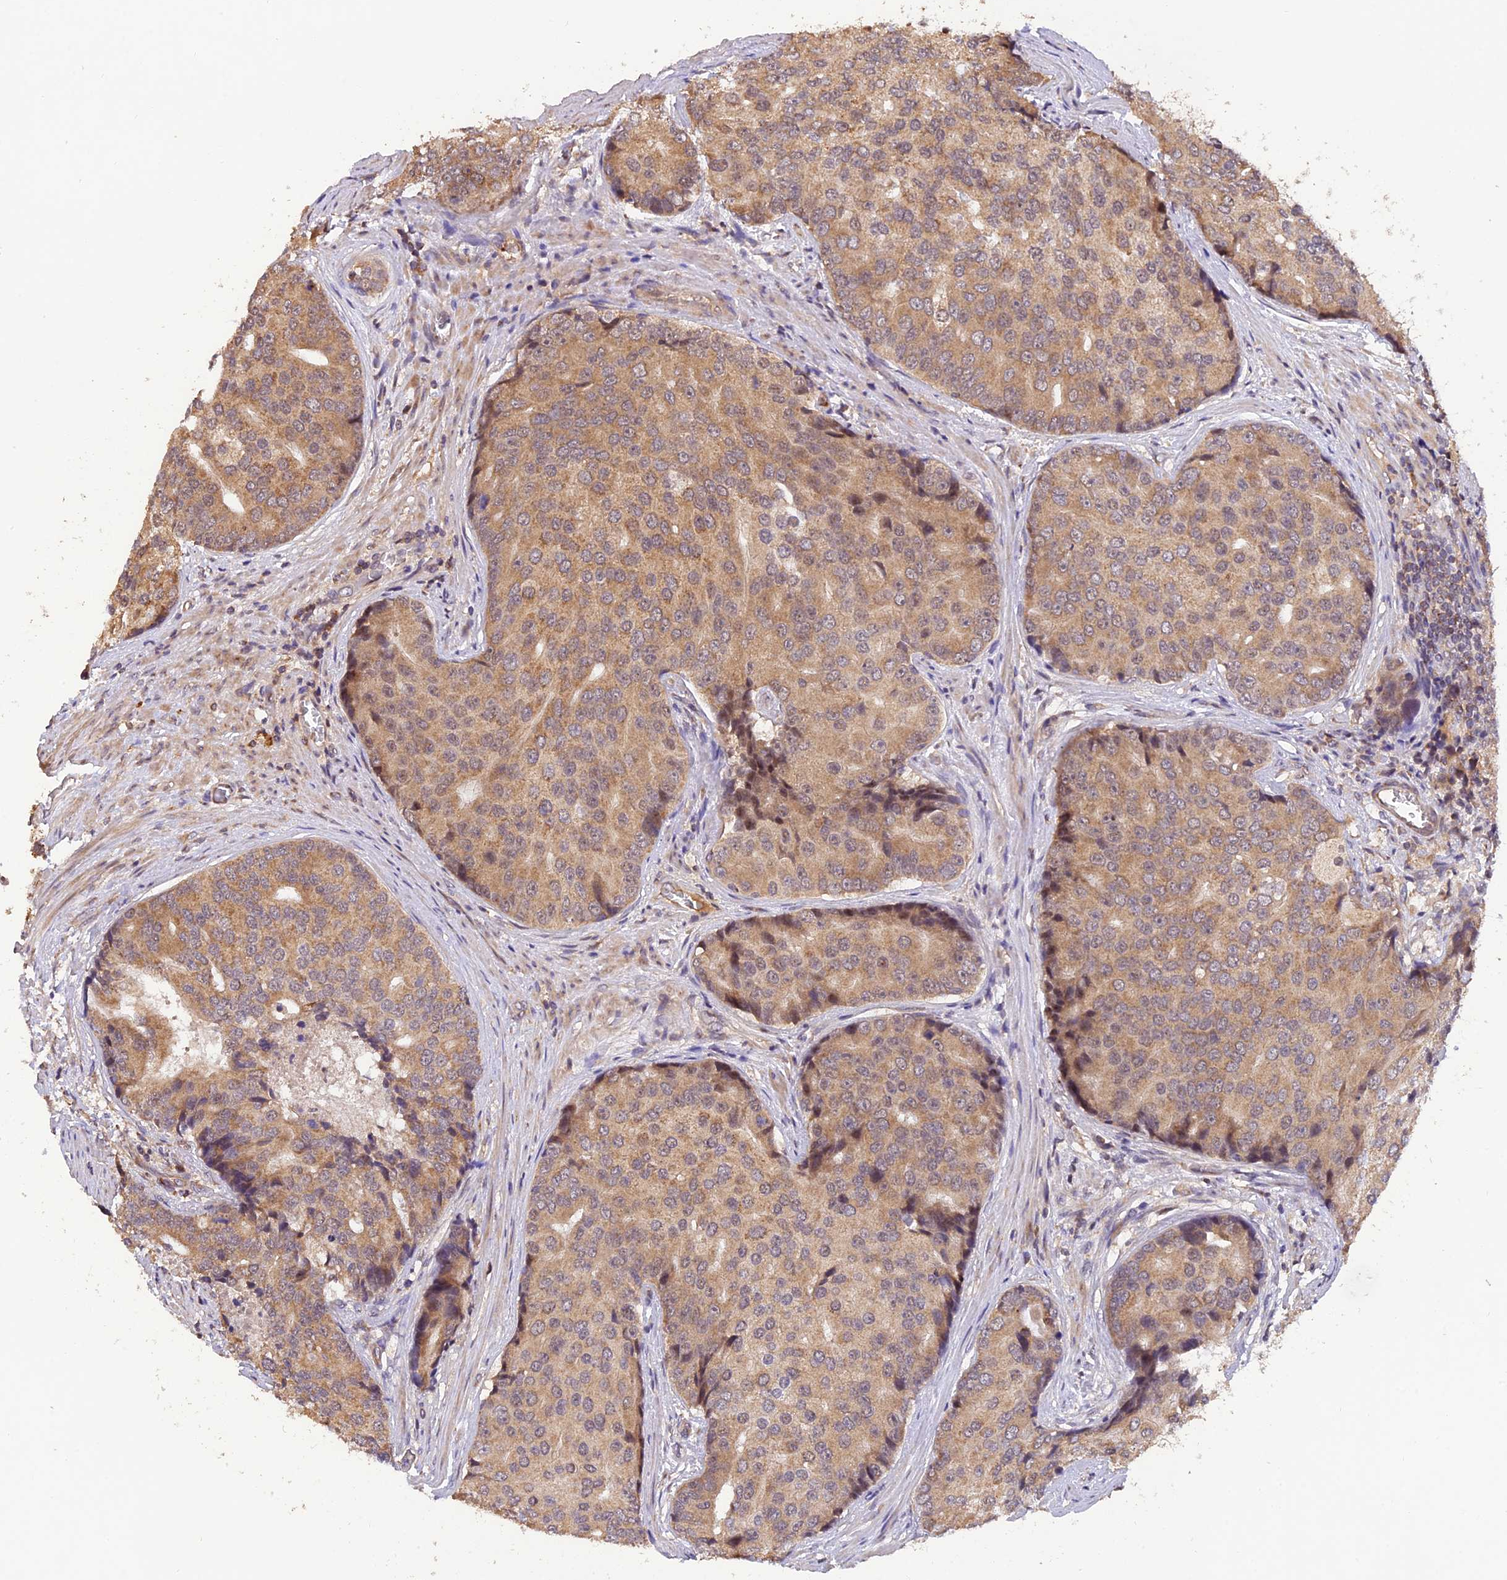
{"staining": {"intensity": "strong", "quantity": "25%-75%", "location": "cytoplasmic/membranous"}, "tissue": "prostate cancer", "cell_type": "Tumor cells", "image_type": "cancer", "snomed": [{"axis": "morphology", "description": "Adenocarcinoma, High grade"}, {"axis": "topography", "description": "Prostate"}], "caption": "About 25%-75% of tumor cells in human adenocarcinoma (high-grade) (prostate) demonstrate strong cytoplasmic/membranous protein staining as visualized by brown immunohistochemical staining.", "gene": "MNS1", "patient": {"sex": "male", "age": 62}}